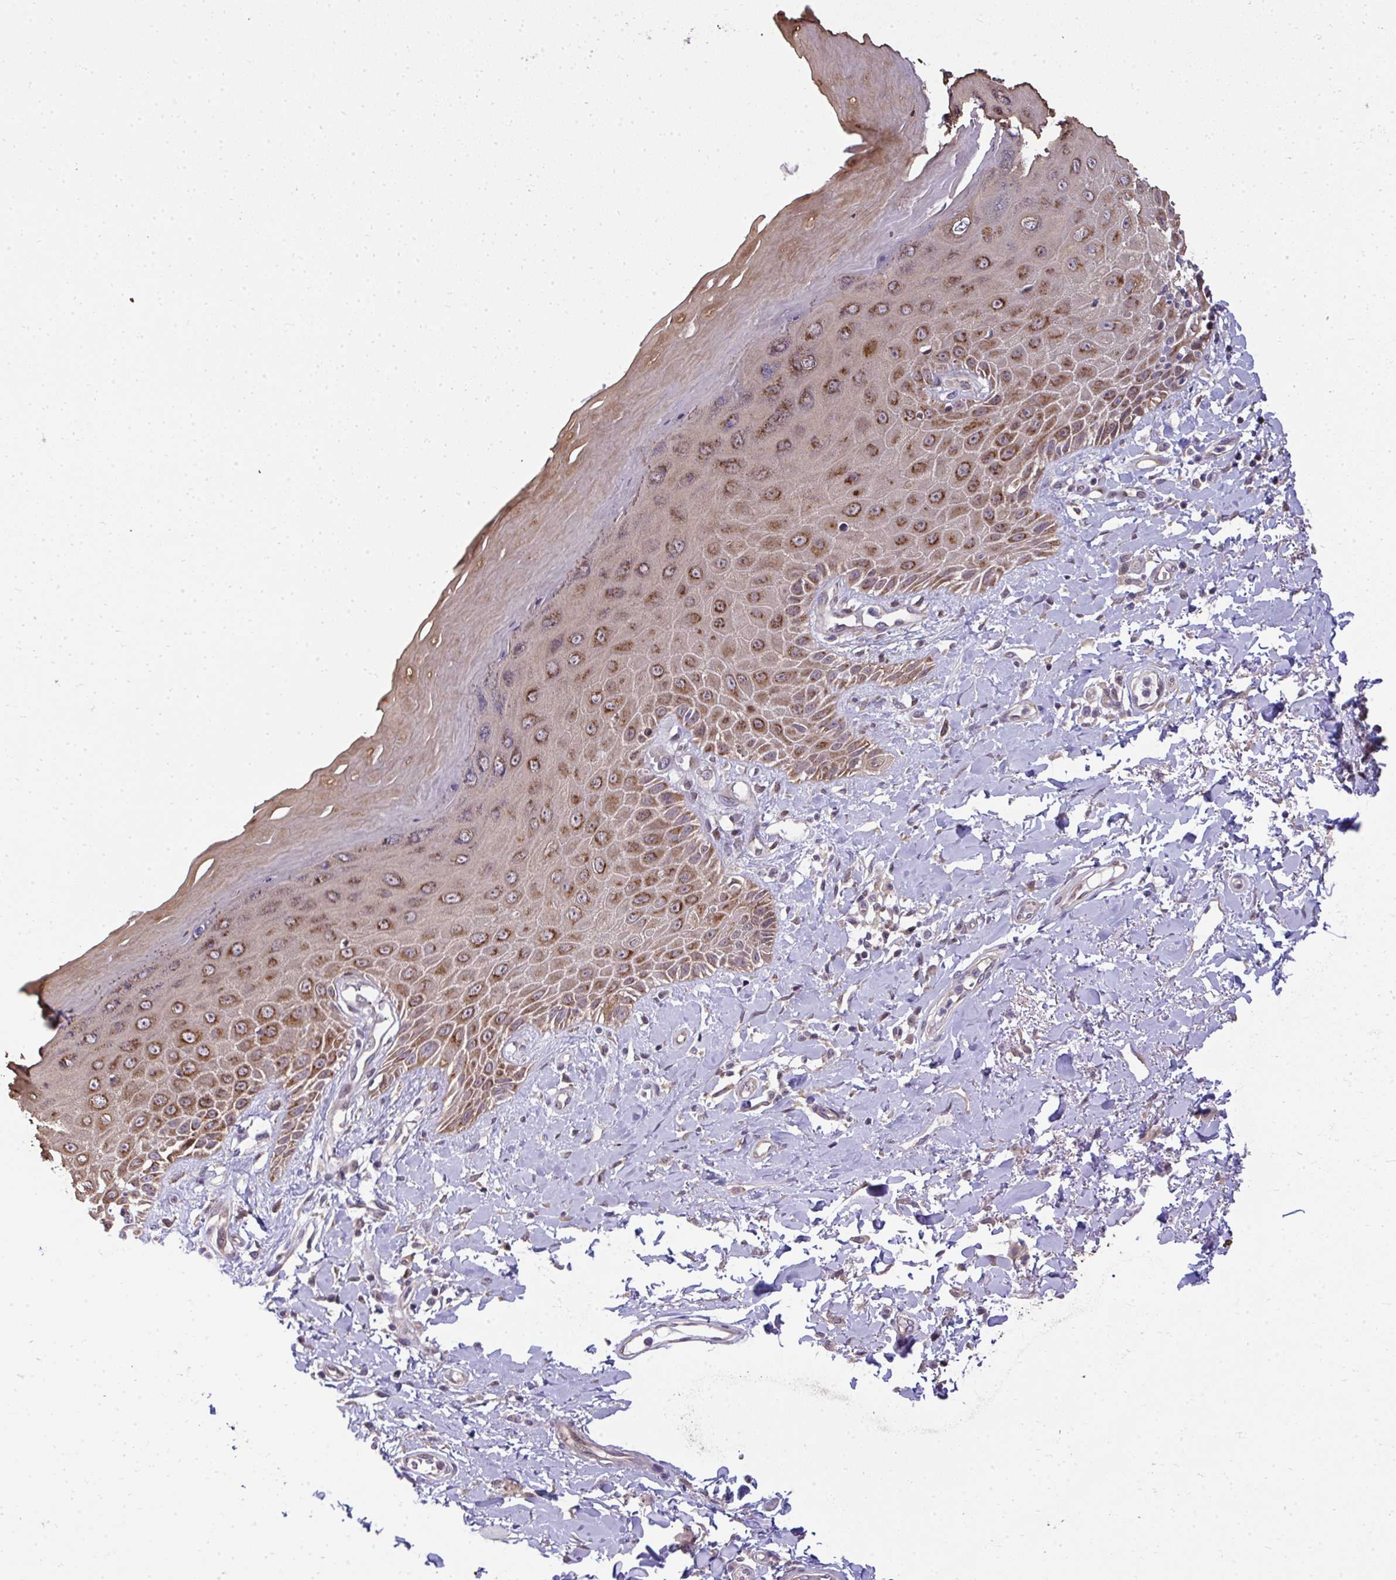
{"staining": {"intensity": "strong", "quantity": ">75%", "location": "cytoplasmic/membranous"}, "tissue": "skin", "cell_type": "Epidermal cells", "image_type": "normal", "snomed": [{"axis": "morphology", "description": "Normal tissue, NOS"}, {"axis": "topography", "description": "Anal"}, {"axis": "topography", "description": "Peripheral nerve tissue"}], "caption": "An image showing strong cytoplasmic/membranous staining in approximately >75% of epidermal cells in benign skin, as visualized by brown immunohistochemical staining.", "gene": "RDH14", "patient": {"sex": "male", "age": 78}}